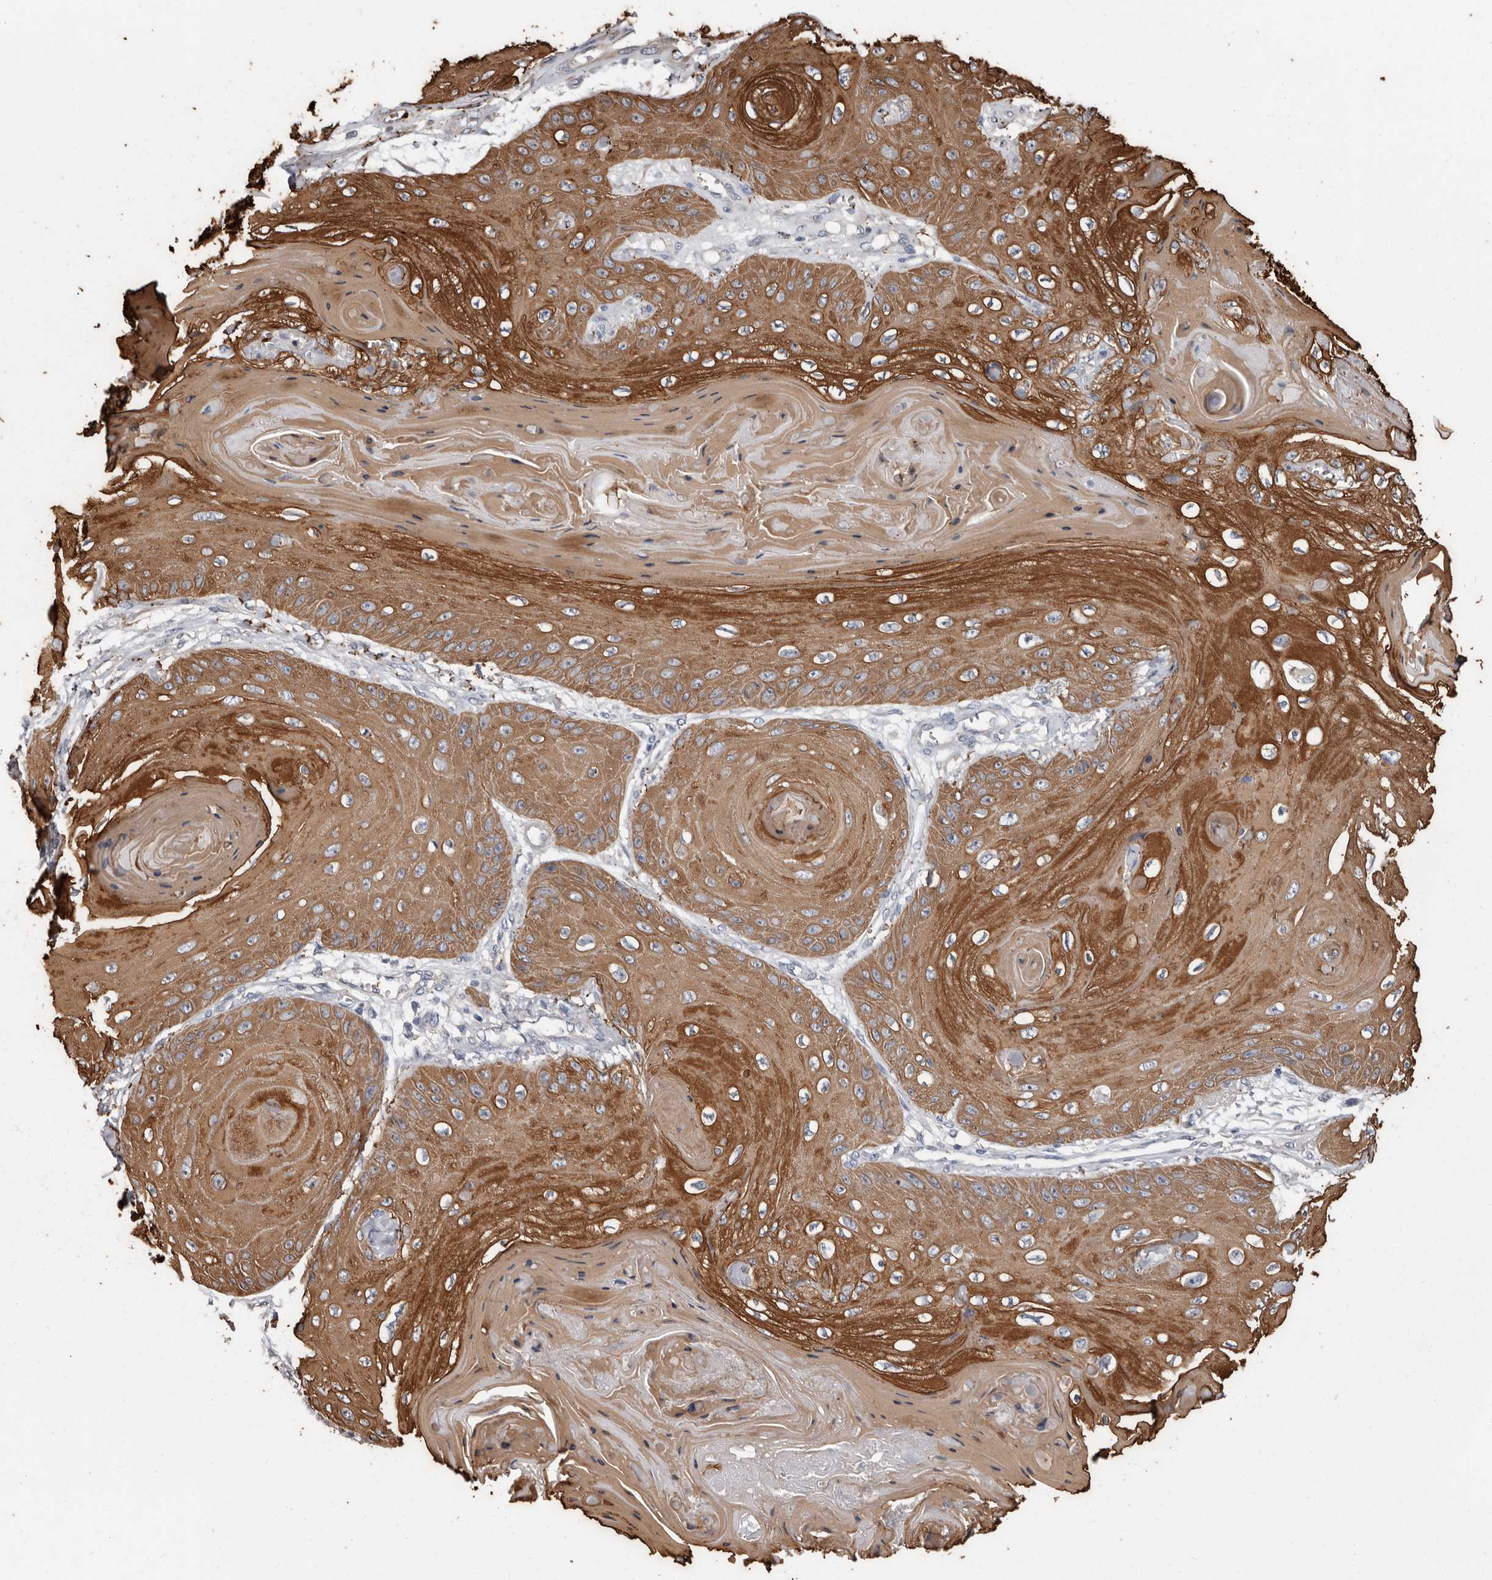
{"staining": {"intensity": "strong", "quantity": ">75%", "location": "cytoplasmic/membranous"}, "tissue": "skin cancer", "cell_type": "Tumor cells", "image_type": "cancer", "snomed": [{"axis": "morphology", "description": "Squamous cell carcinoma, NOS"}, {"axis": "topography", "description": "Skin"}], "caption": "This is an image of IHC staining of skin squamous cell carcinoma, which shows strong expression in the cytoplasmic/membranous of tumor cells.", "gene": "MRPL18", "patient": {"sex": "male", "age": 74}}